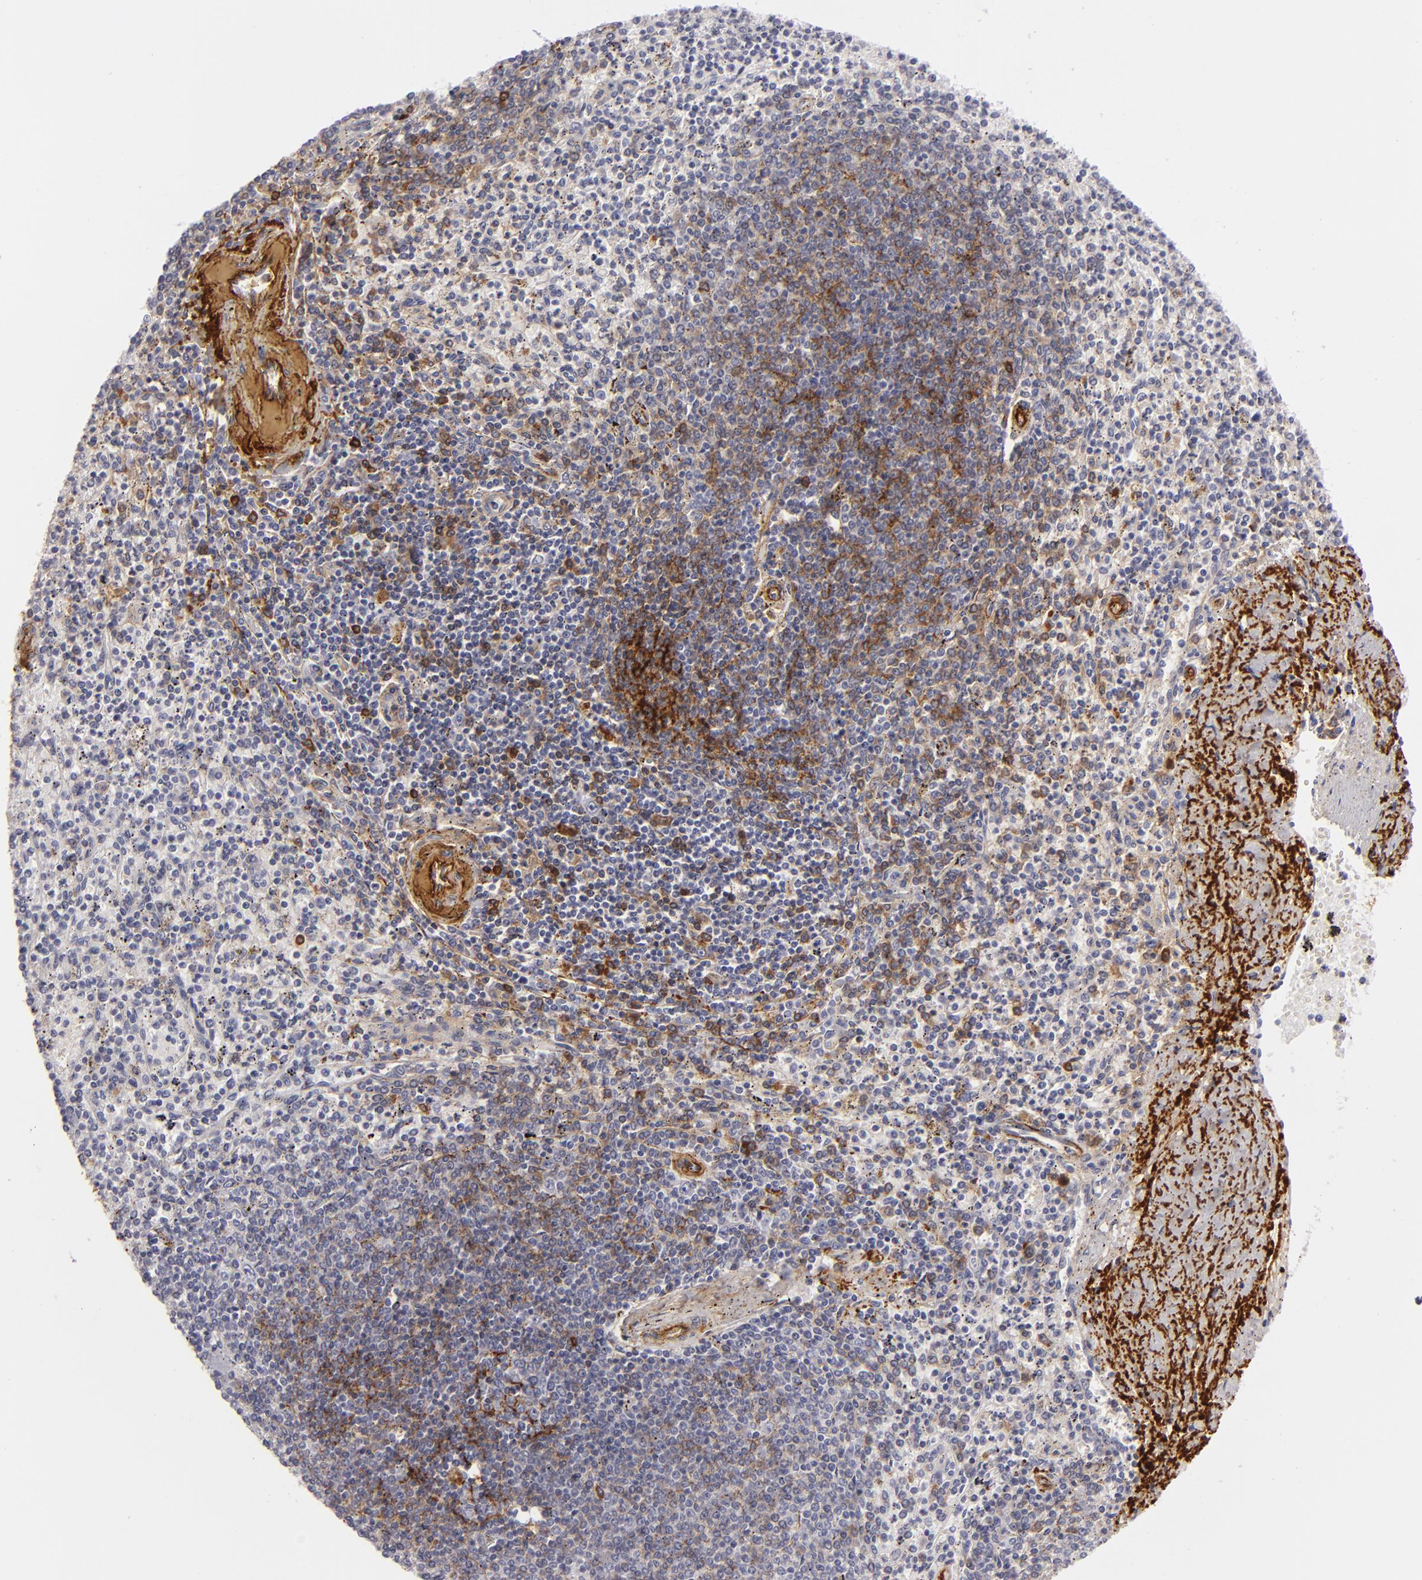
{"staining": {"intensity": "moderate", "quantity": "<25%", "location": "cytoplasmic/membranous"}, "tissue": "spleen", "cell_type": "Cells in red pulp", "image_type": "normal", "snomed": [{"axis": "morphology", "description": "Normal tissue, NOS"}, {"axis": "topography", "description": "Spleen"}], "caption": "Protein staining of normal spleen displays moderate cytoplasmic/membranous expression in approximately <25% of cells in red pulp. The protein of interest is stained brown, and the nuclei are stained in blue (DAB IHC with brightfield microscopy, high magnification).", "gene": "C9", "patient": {"sex": "male", "age": 72}}